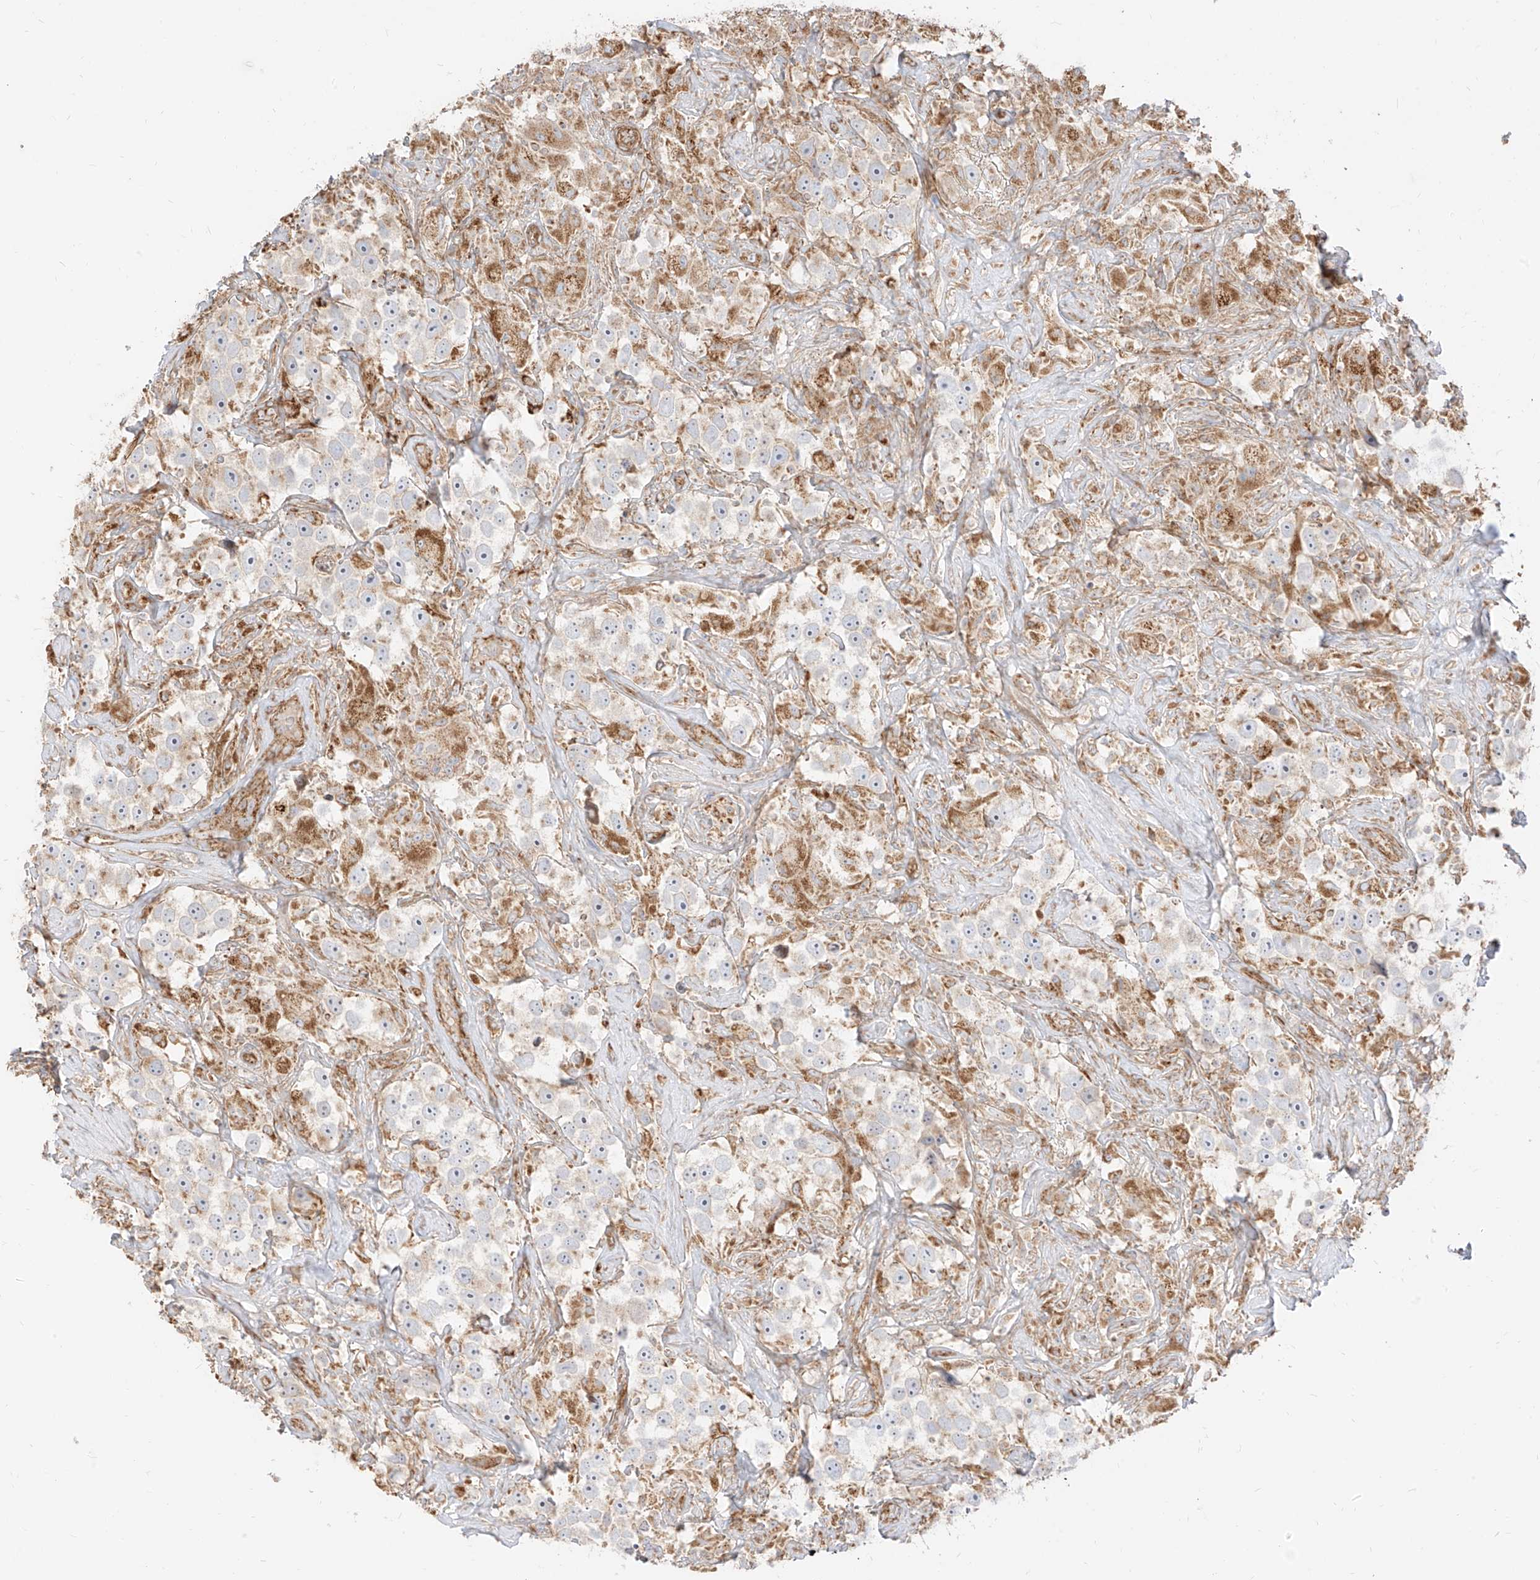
{"staining": {"intensity": "weak", "quantity": "25%-75%", "location": "cytoplasmic/membranous"}, "tissue": "testis cancer", "cell_type": "Tumor cells", "image_type": "cancer", "snomed": [{"axis": "morphology", "description": "Seminoma, NOS"}, {"axis": "topography", "description": "Testis"}], "caption": "Immunohistochemistry image of seminoma (testis) stained for a protein (brown), which reveals low levels of weak cytoplasmic/membranous staining in approximately 25%-75% of tumor cells.", "gene": "PLCL1", "patient": {"sex": "male", "age": 49}}